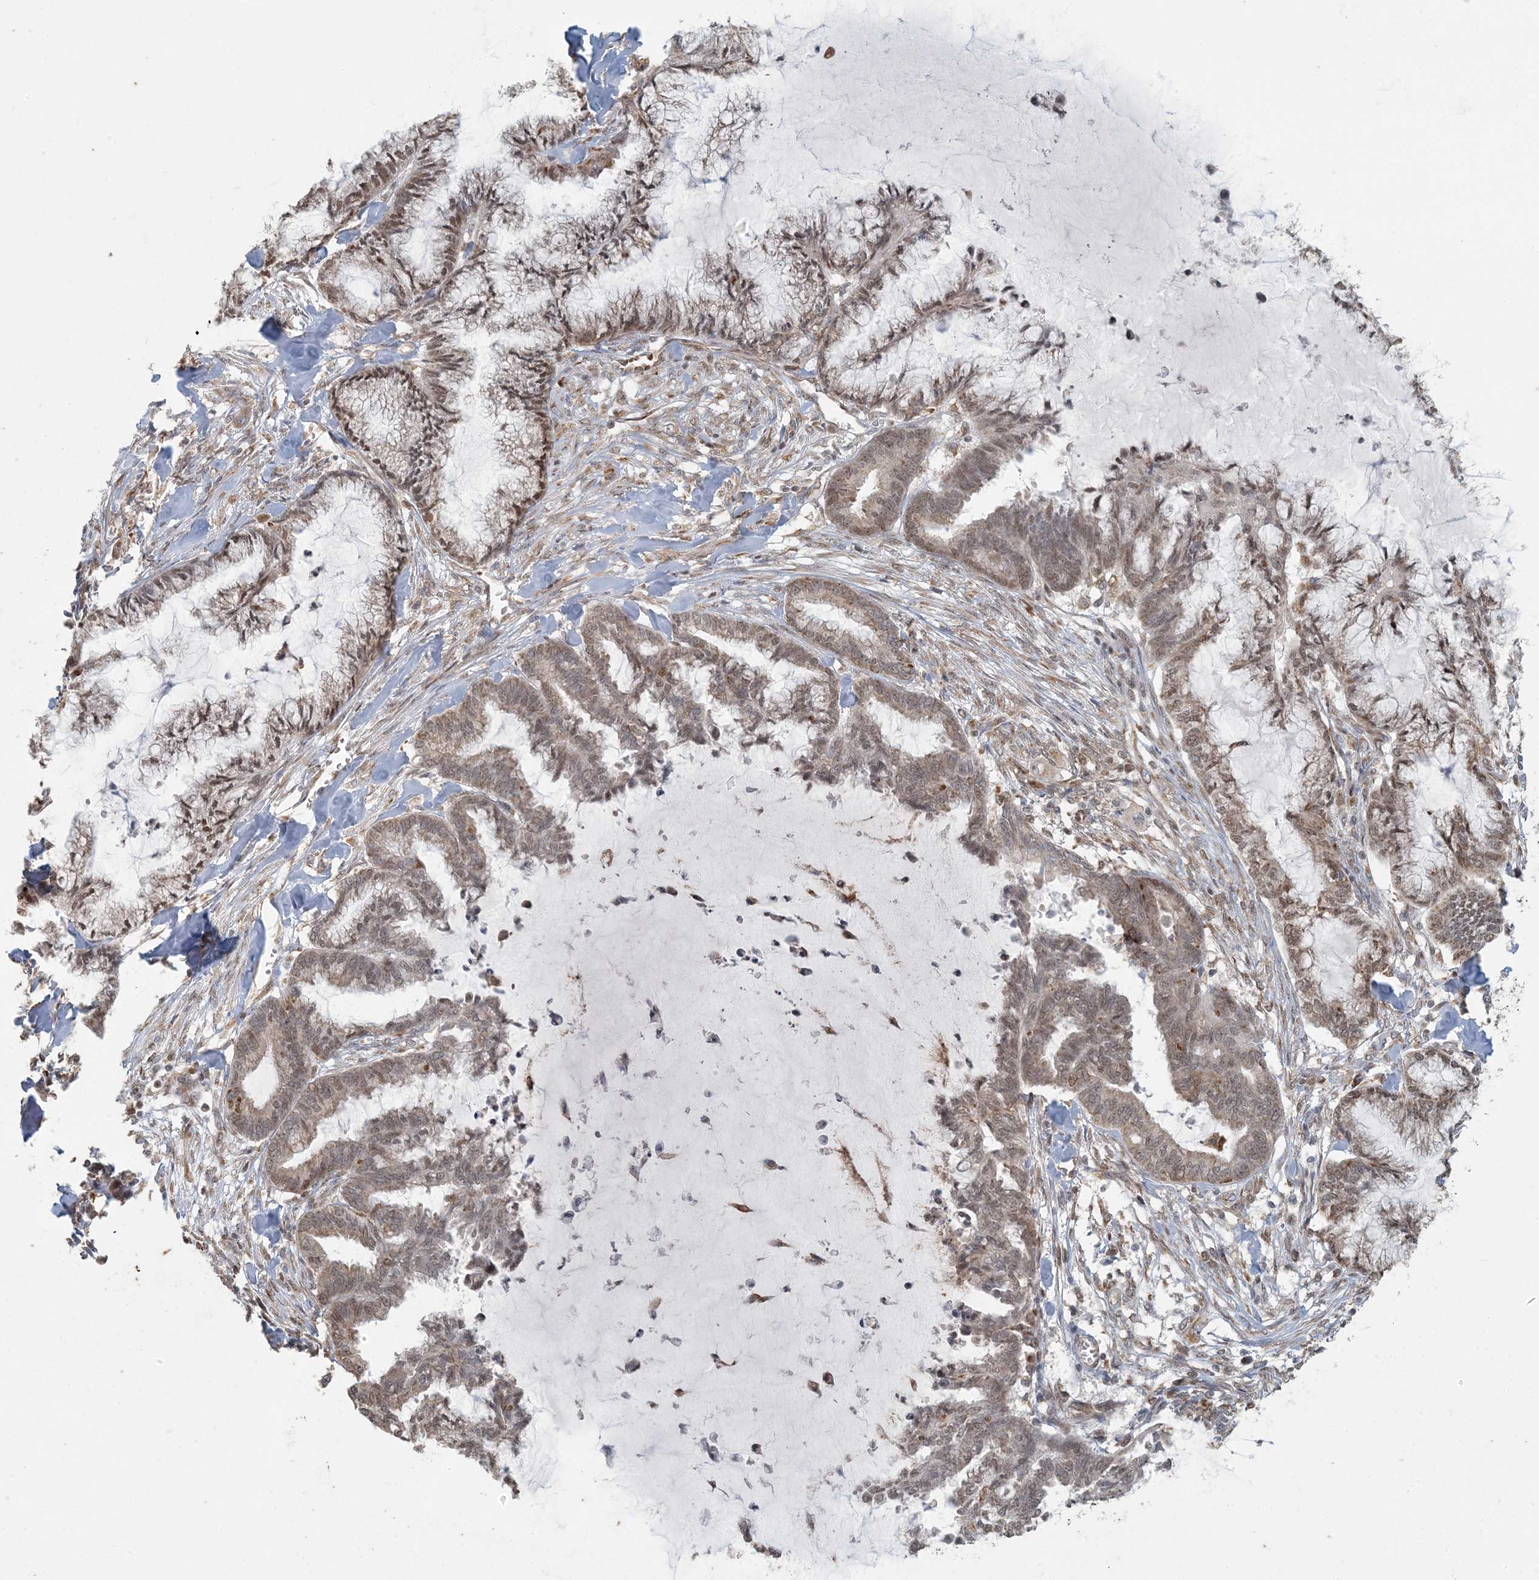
{"staining": {"intensity": "moderate", "quantity": ">75%", "location": "nuclear"}, "tissue": "endometrial cancer", "cell_type": "Tumor cells", "image_type": "cancer", "snomed": [{"axis": "morphology", "description": "Adenocarcinoma, NOS"}, {"axis": "topography", "description": "Endometrium"}], "caption": "Endometrial cancer (adenocarcinoma) was stained to show a protein in brown. There is medium levels of moderate nuclear expression in about >75% of tumor cells.", "gene": "AK9", "patient": {"sex": "female", "age": 86}}